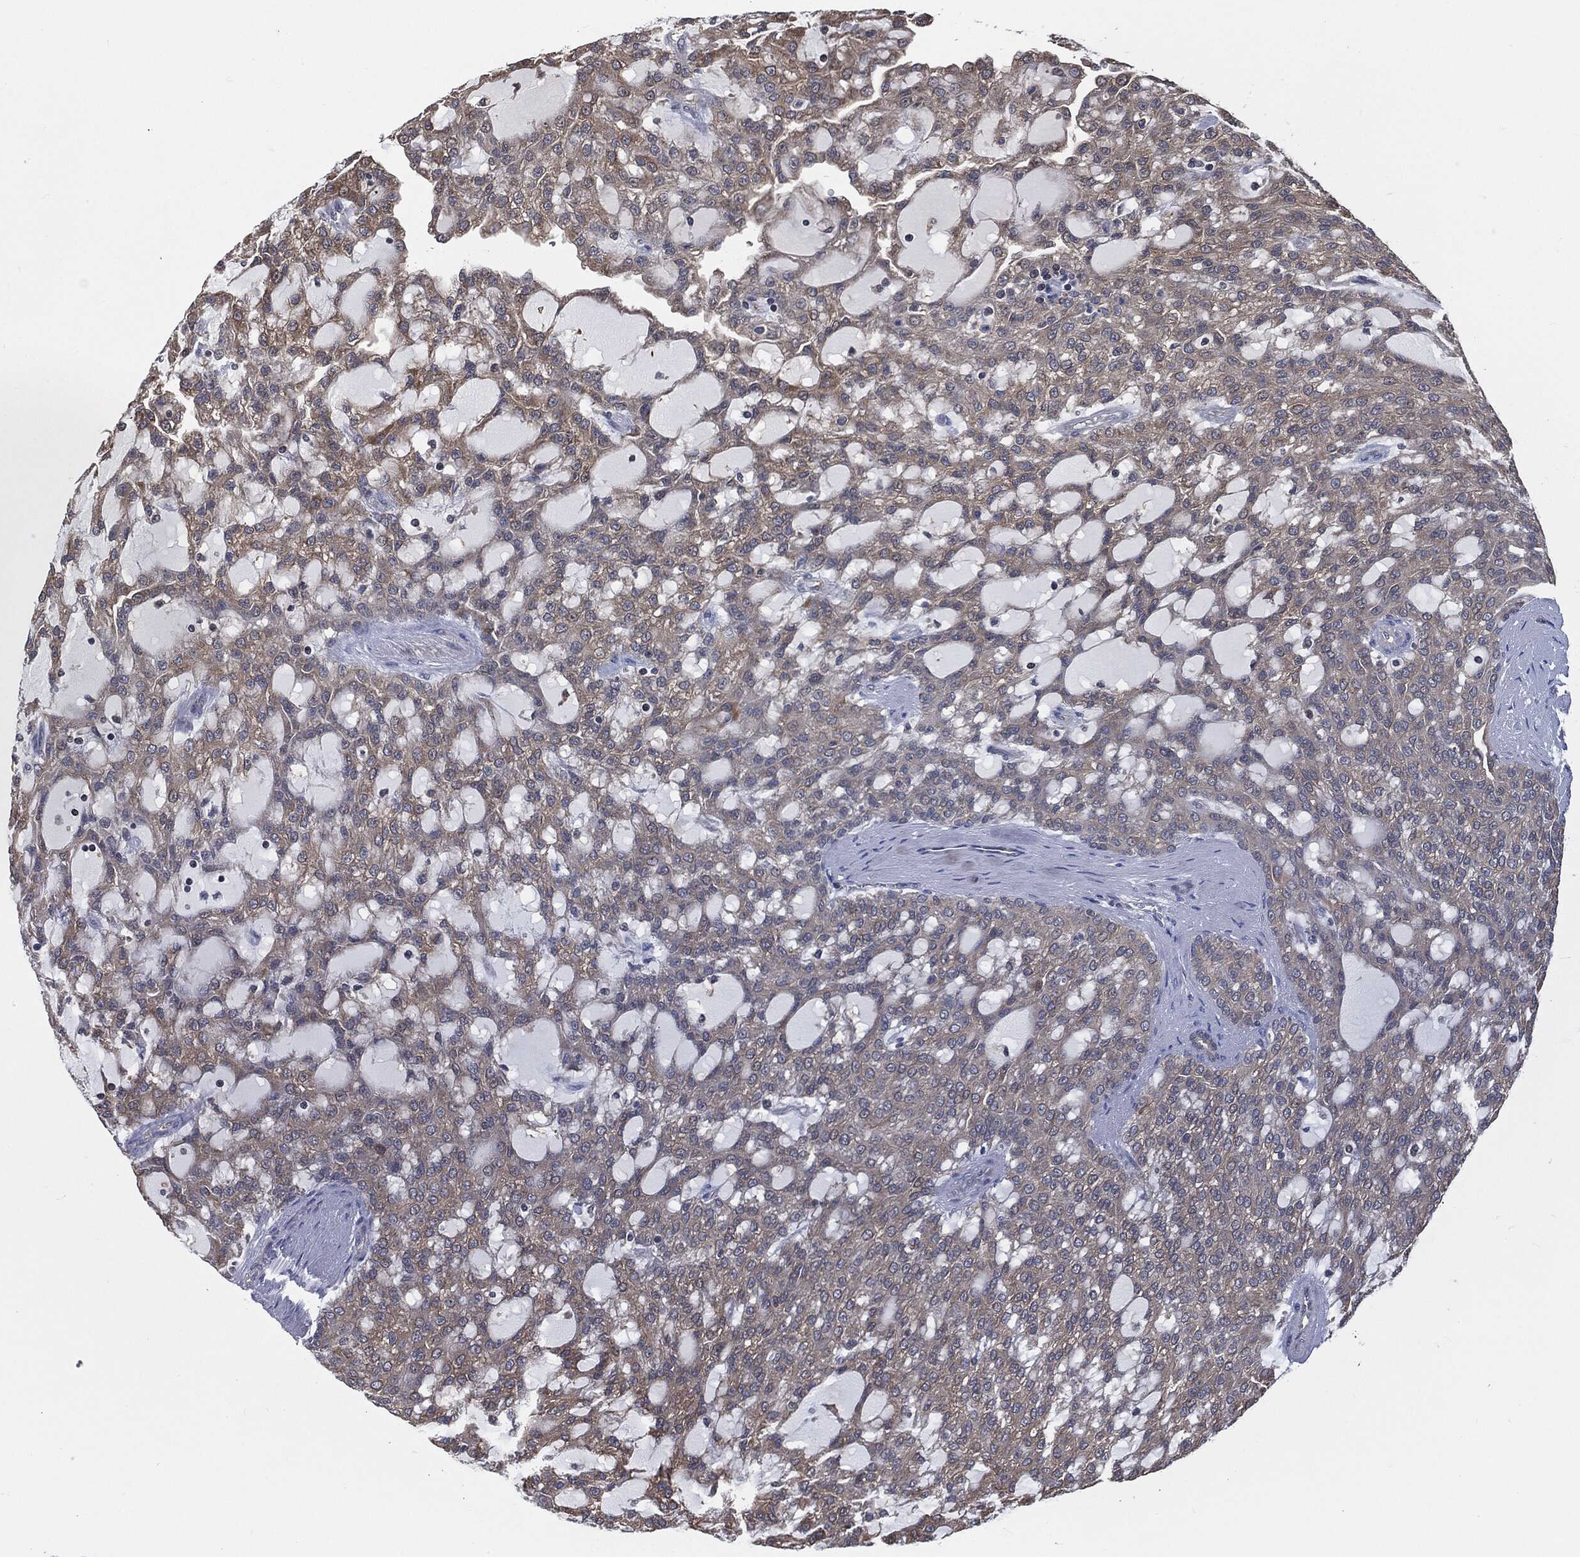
{"staining": {"intensity": "moderate", "quantity": "<25%", "location": "cytoplasmic/membranous"}, "tissue": "renal cancer", "cell_type": "Tumor cells", "image_type": "cancer", "snomed": [{"axis": "morphology", "description": "Adenocarcinoma, NOS"}, {"axis": "topography", "description": "Kidney"}], "caption": "Protein staining shows moderate cytoplasmic/membranous positivity in approximately <25% of tumor cells in adenocarcinoma (renal).", "gene": "PRDX4", "patient": {"sex": "male", "age": 63}}